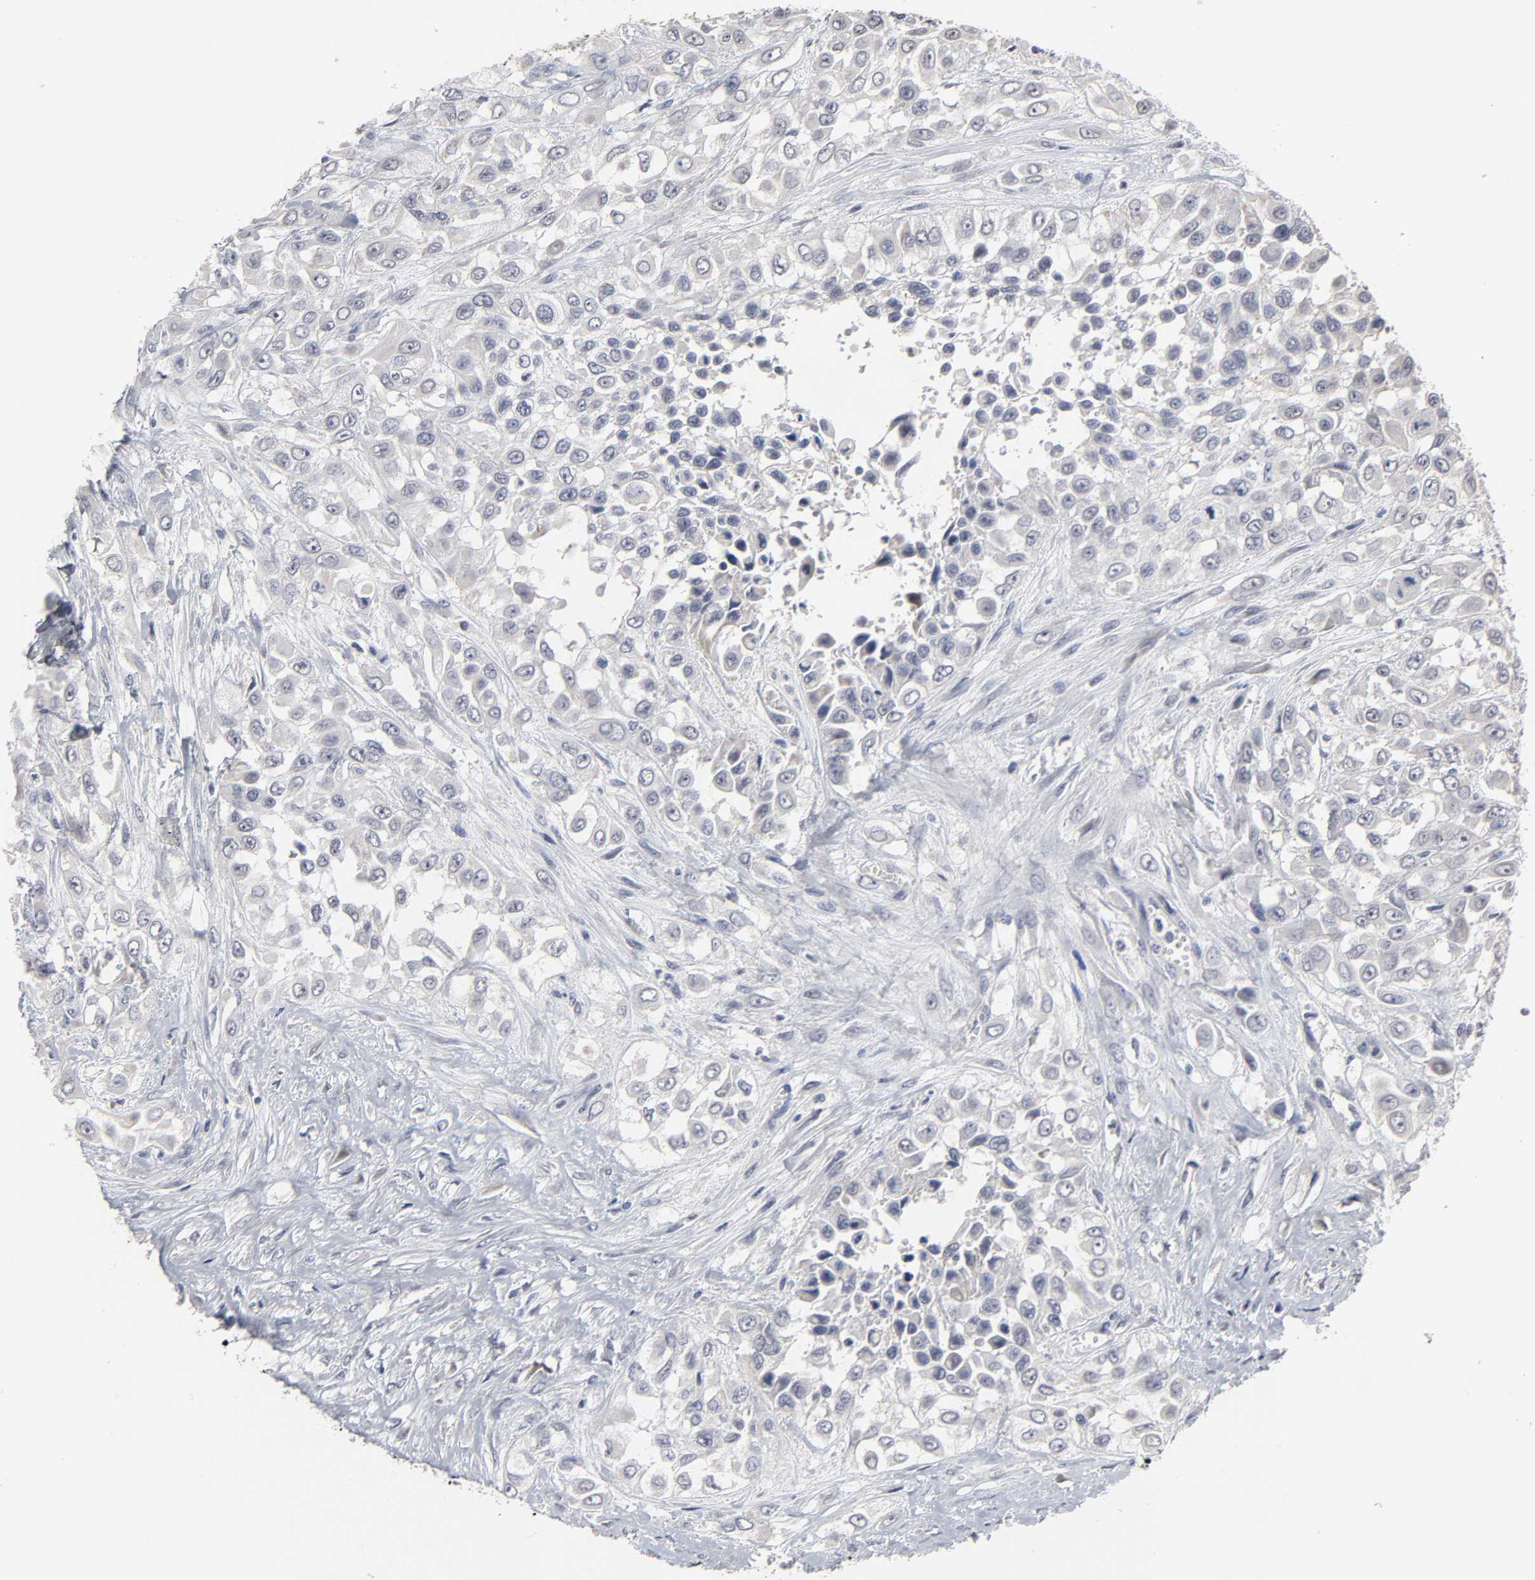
{"staining": {"intensity": "negative", "quantity": "none", "location": "none"}, "tissue": "urothelial cancer", "cell_type": "Tumor cells", "image_type": "cancer", "snomed": [{"axis": "morphology", "description": "Urothelial carcinoma, High grade"}, {"axis": "topography", "description": "Urinary bladder"}], "caption": "High magnification brightfield microscopy of urothelial cancer stained with DAB (brown) and counterstained with hematoxylin (blue): tumor cells show no significant staining.", "gene": "HNF4A", "patient": {"sex": "male", "age": 57}}